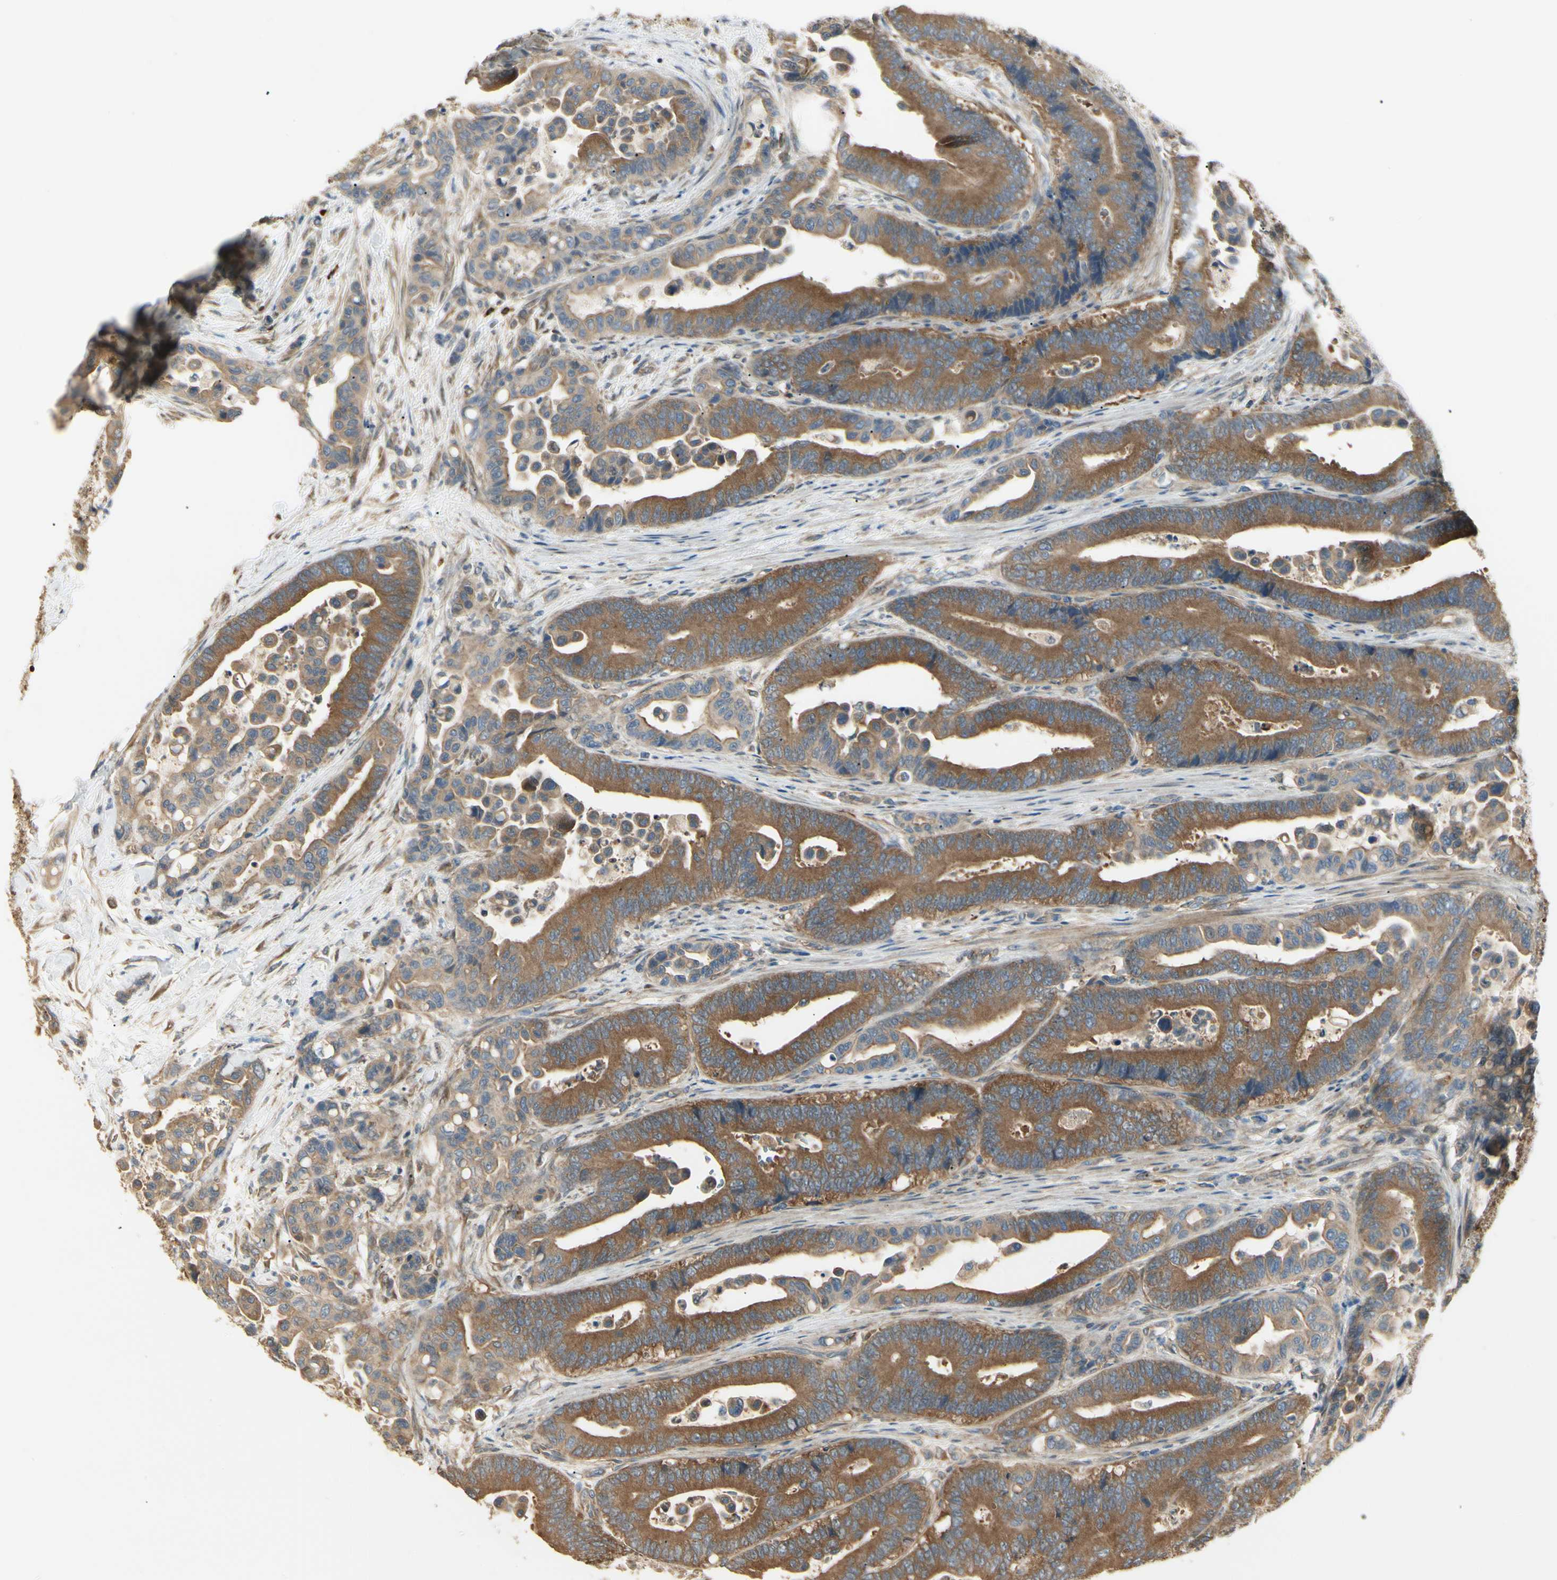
{"staining": {"intensity": "moderate", "quantity": ">75%", "location": "cytoplasmic/membranous"}, "tissue": "colorectal cancer", "cell_type": "Tumor cells", "image_type": "cancer", "snomed": [{"axis": "morphology", "description": "Normal tissue, NOS"}, {"axis": "morphology", "description": "Adenocarcinoma, NOS"}, {"axis": "topography", "description": "Colon"}], "caption": "Adenocarcinoma (colorectal) stained with DAB immunohistochemistry (IHC) shows medium levels of moderate cytoplasmic/membranous staining in approximately >75% of tumor cells. The protein of interest is stained brown, and the nuclei are stained in blue (DAB (3,3'-diaminobenzidine) IHC with brightfield microscopy, high magnification).", "gene": "IRAG1", "patient": {"sex": "male", "age": 82}}